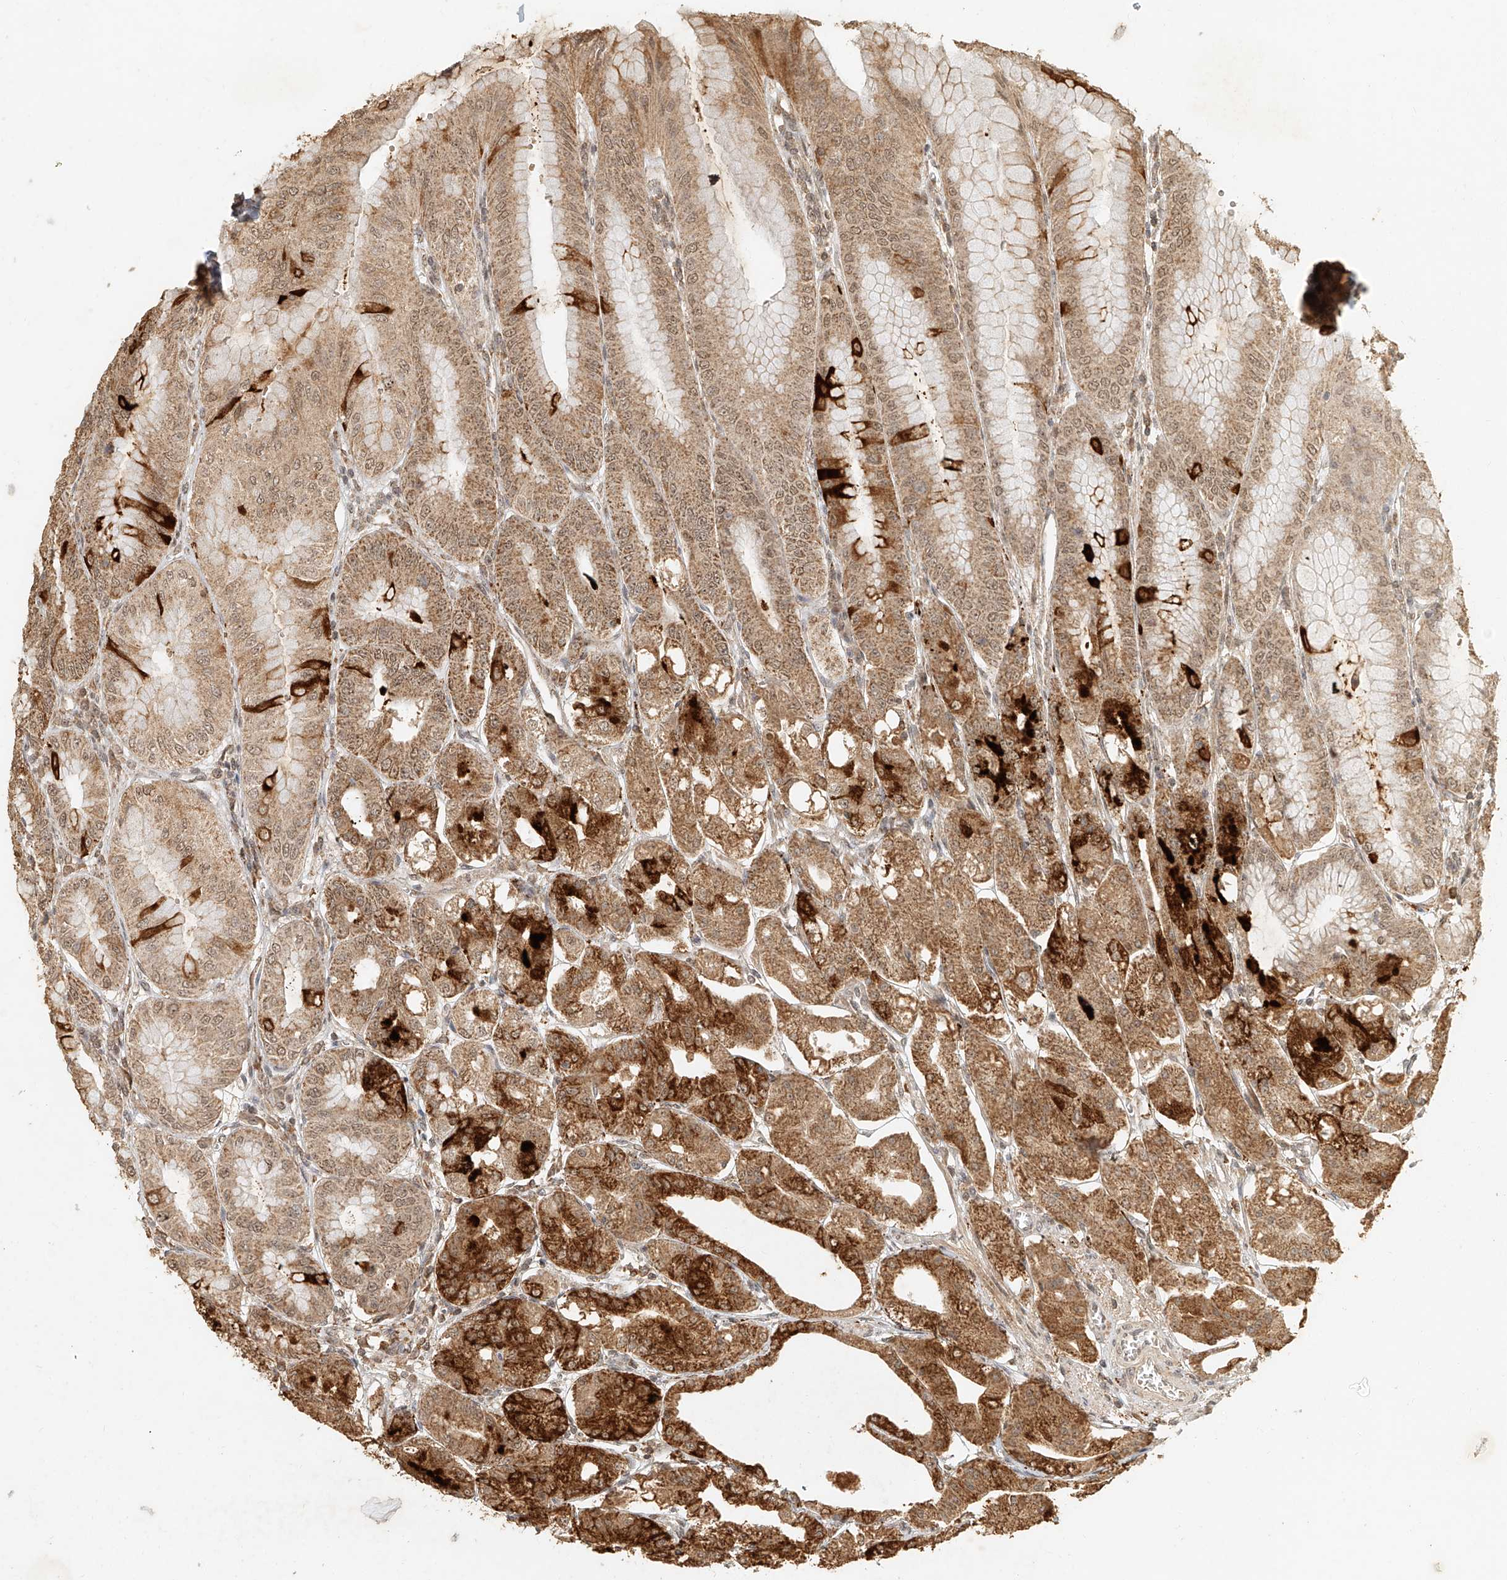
{"staining": {"intensity": "moderate", "quantity": ">75%", "location": "cytoplasmic/membranous,nuclear"}, "tissue": "stomach", "cell_type": "Glandular cells", "image_type": "normal", "snomed": [{"axis": "morphology", "description": "Normal tissue, NOS"}, {"axis": "topography", "description": "Stomach, lower"}], "caption": "Normal stomach was stained to show a protein in brown. There is medium levels of moderate cytoplasmic/membranous,nuclear expression in approximately >75% of glandular cells. (Brightfield microscopy of DAB IHC at high magnification).", "gene": "CXorf58", "patient": {"sex": "male", "age": 71}}